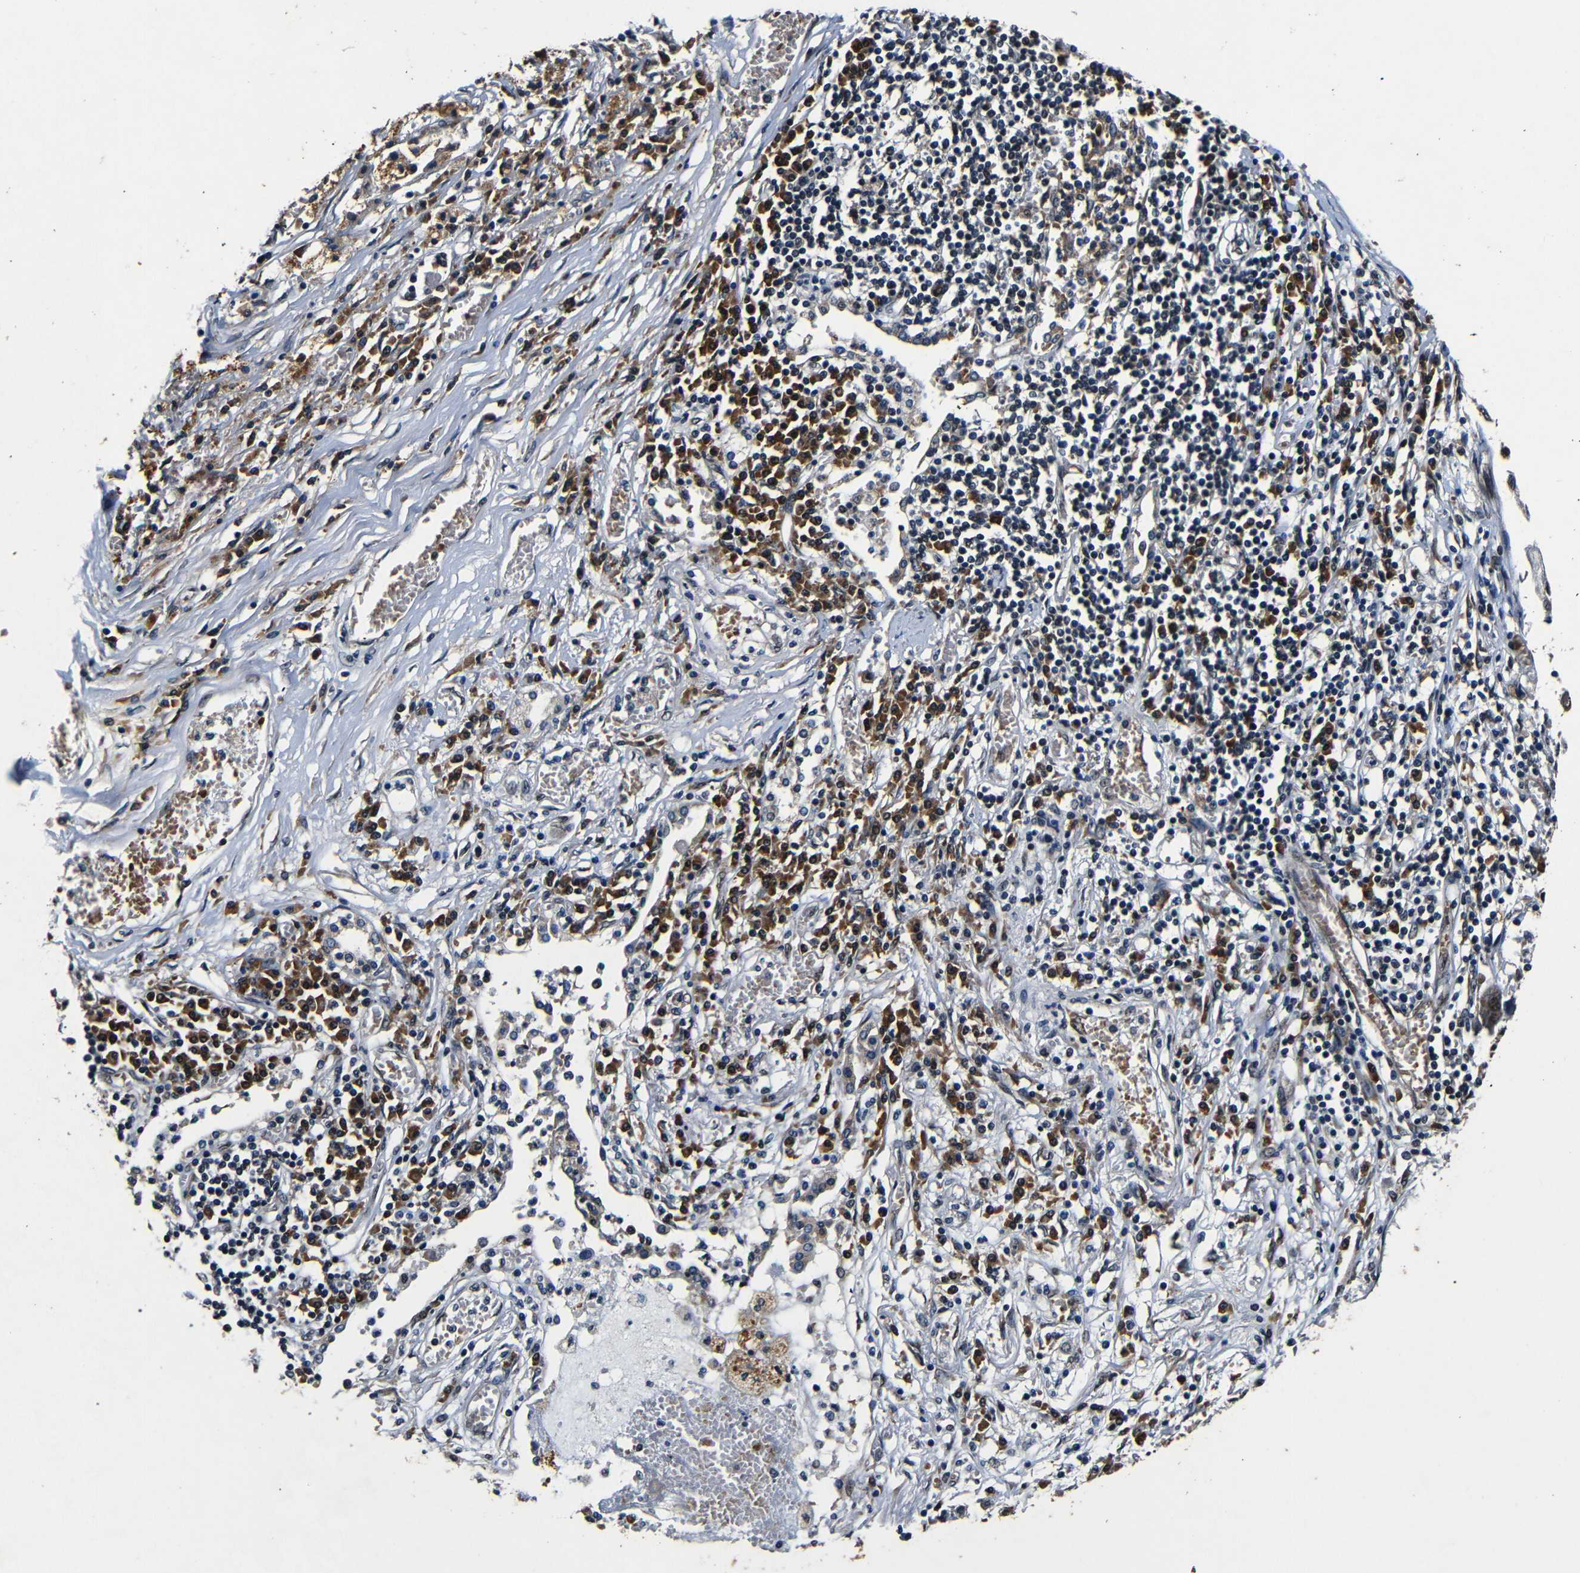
{"staining": {"intensity": "moderate", "quantity": ">75%", "location": "nuclear"}, "tissue": "lung cancer", "cell_type": "Tumor cells", "image_type": "cancer", "snomed": [{"axis": "morphology", "description": "Squamous cell carcinoma, NOS"}, {"axis": "topography", "description": "Lung"}], "caption": "A micrograph of lung cancer (squamous cell carcinoma) stained for a protein shows moderate nuclear brown staining in tumor cells. The staining is performed using DAB brown chromogen to label protein expression. The nuclei are counter-stained blue using hematoxylin.", "gene": "FOXD4", "patient": {"sex": "male", "age": 71}}